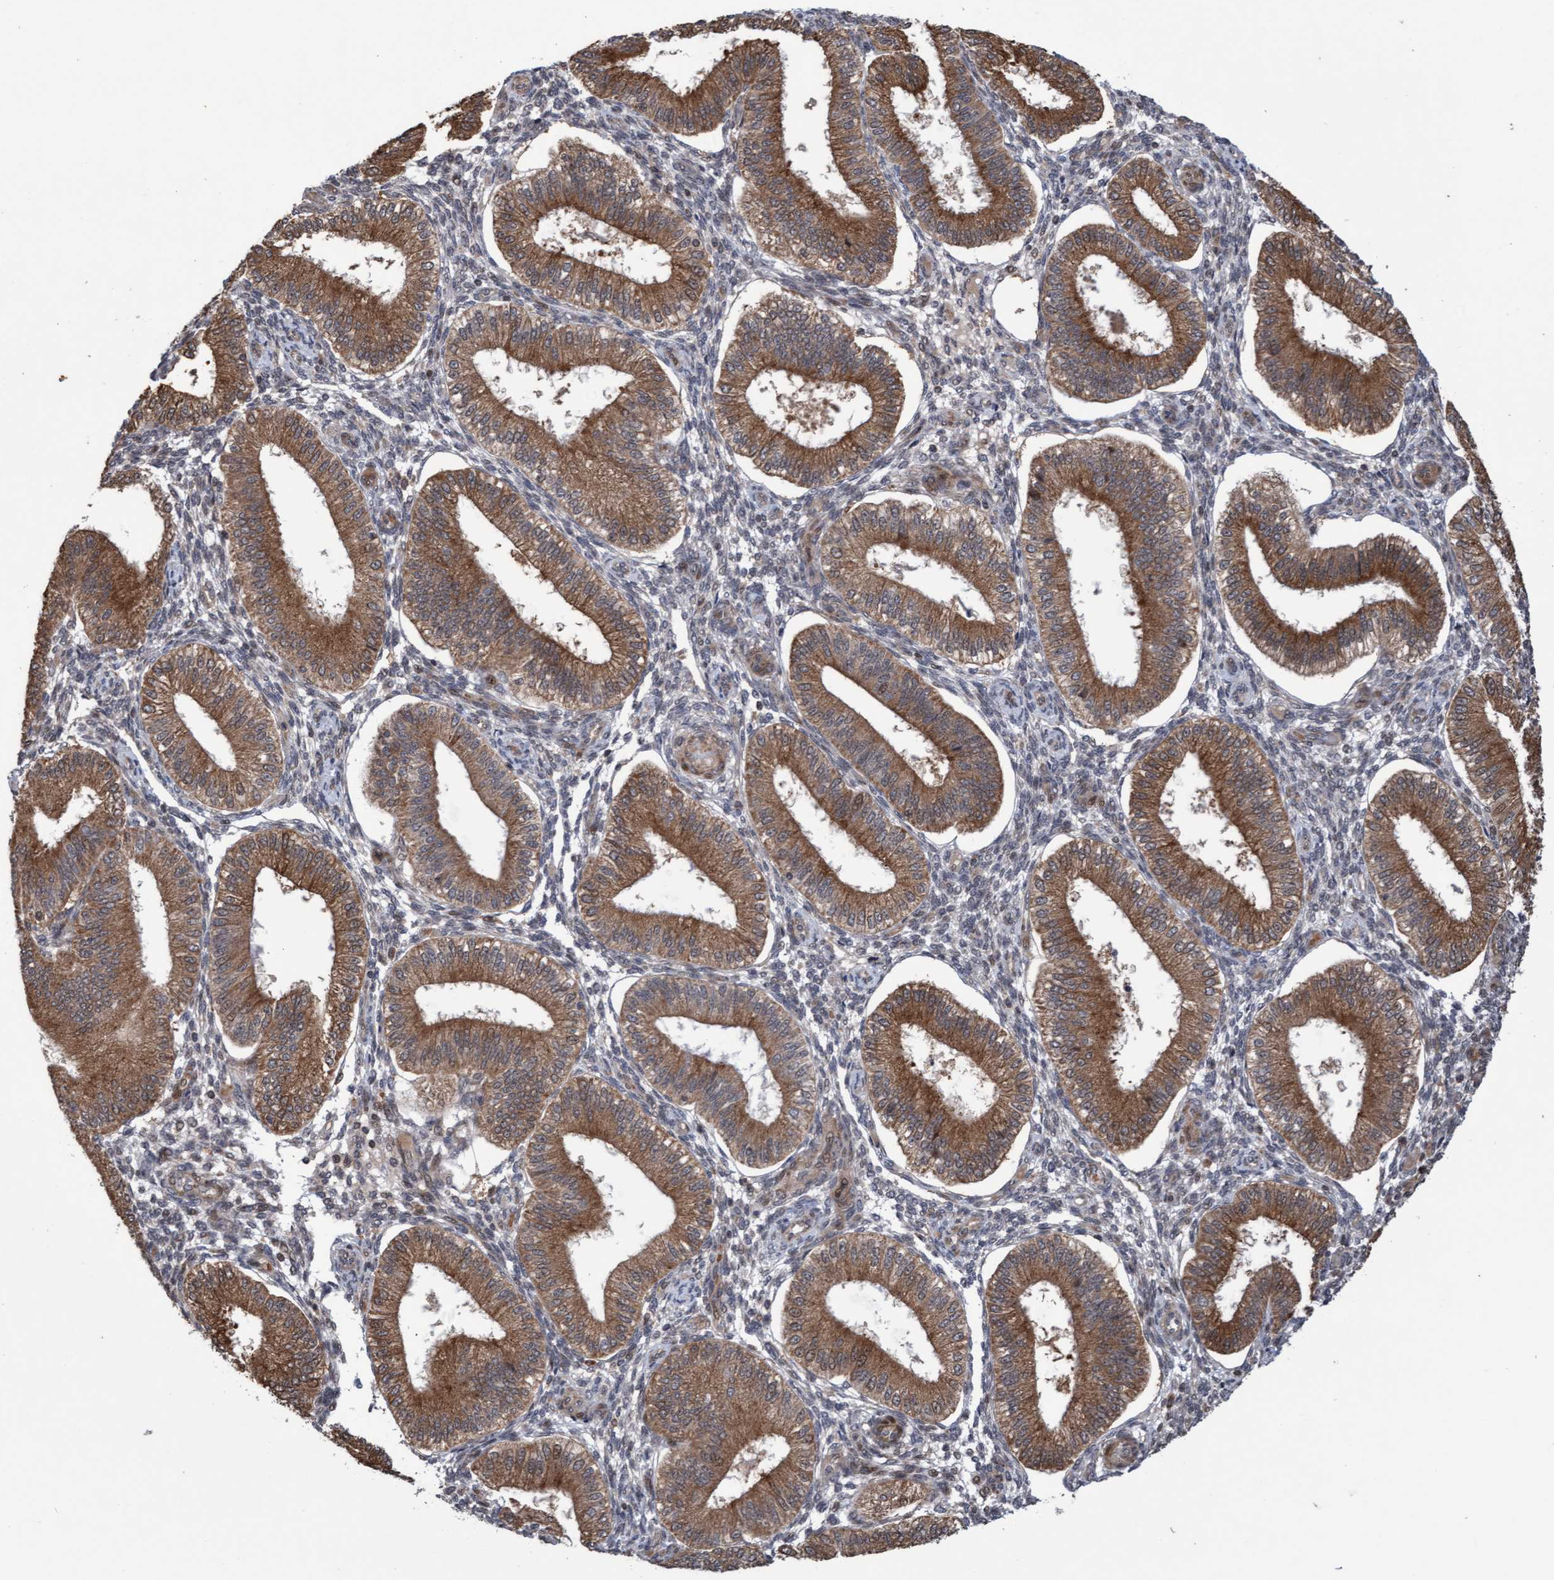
{"staining": {"intensity": "negative", "quantity": "none", "location": "none"}, "tissue": "endometrium", "cell_type": "Cells in endometrial stroma", "image_type": "normal", "snomed": [{"axis": "morphology", "description": "Normal tissue, NOS"}, {"axis": "topography", "description": "Endometrium"}], "caption": "Immunohistochemistry (IHC) of benign human endometrium shows no staining in cells in endometrial stroma.", "gene": "PECR", "patient": {"sex": "female", "age": 39}}